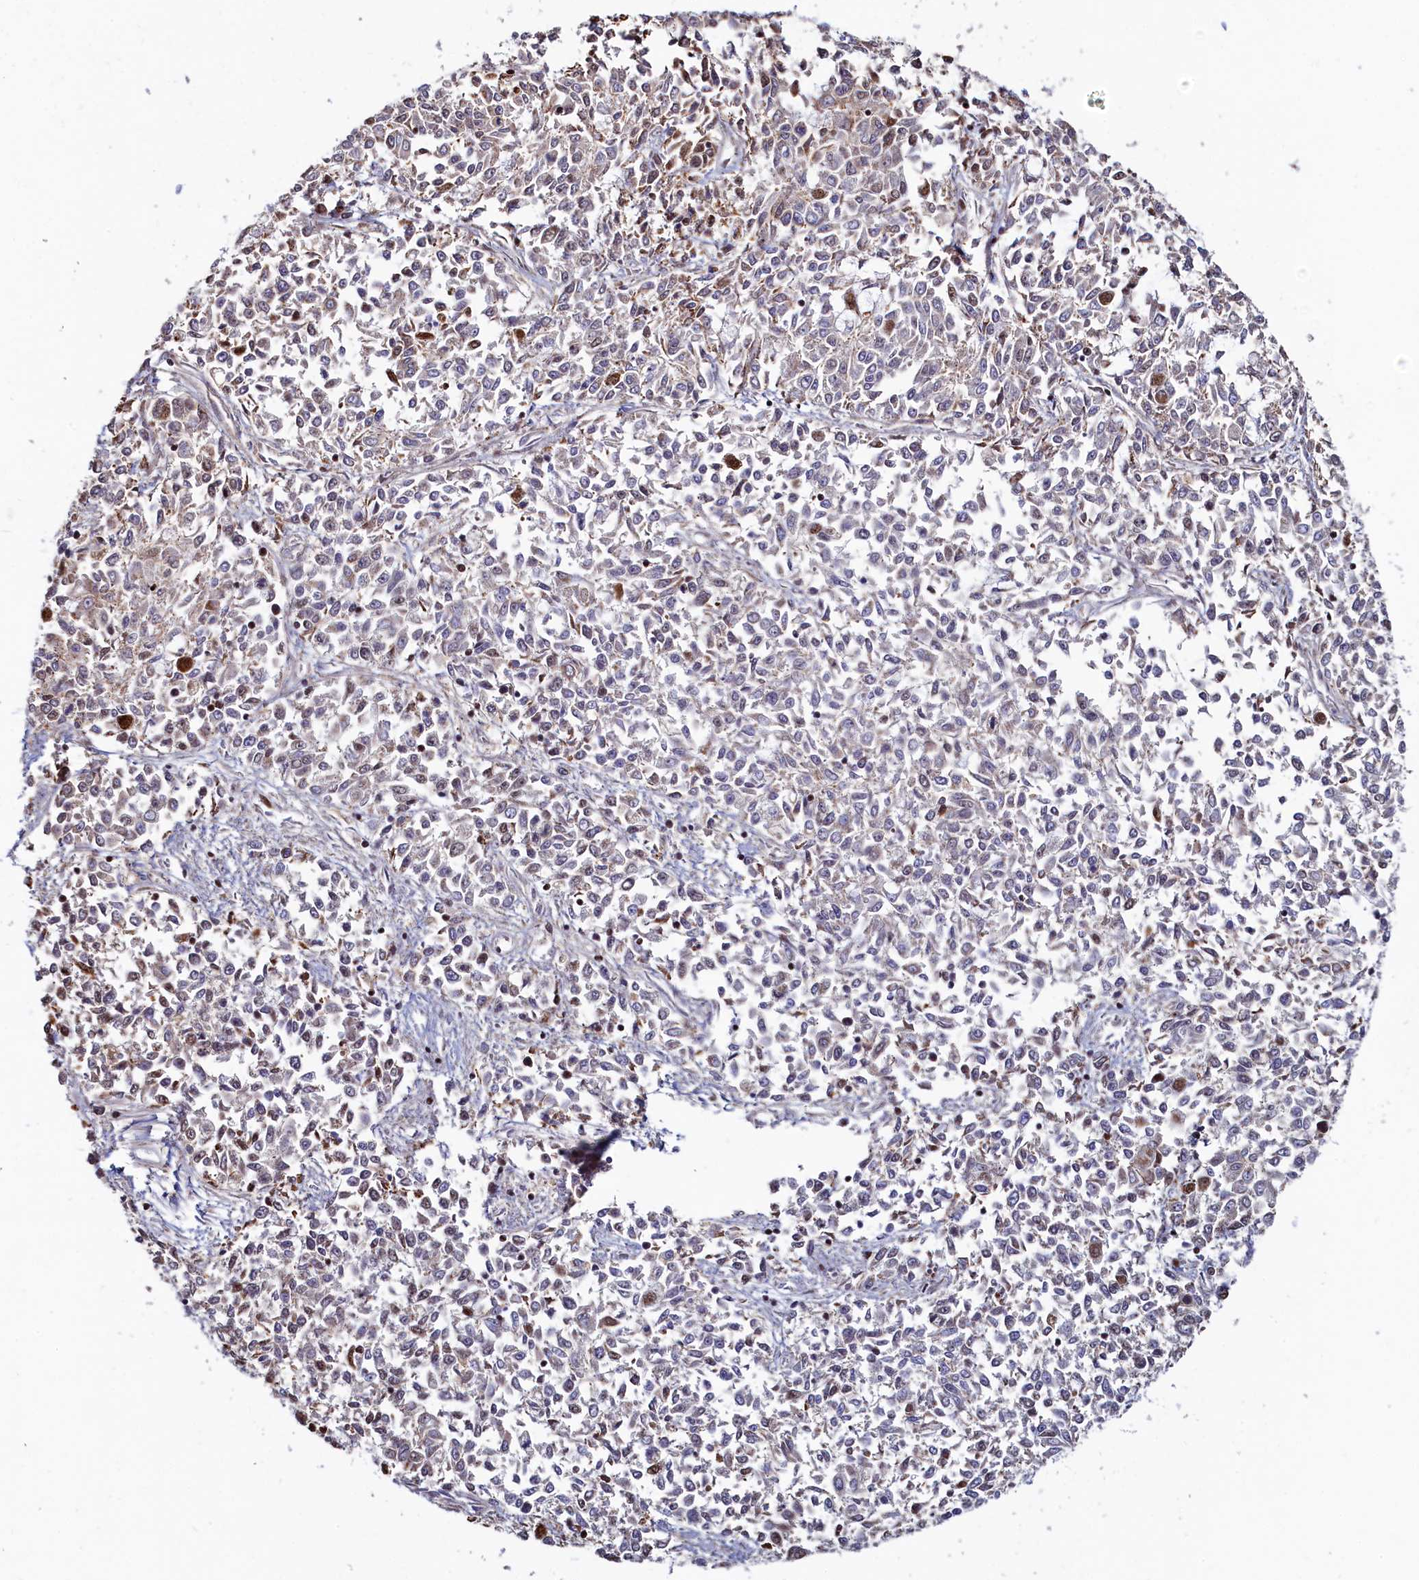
{"staining": {"intensity": "weak", "quantity": "<25%", "location": "cytoplasmic/membranous"}, "tissue": "endometrial cancer", "cell_type": "Tumor cells", "image_type": "cancer", "snomed": [{"axis": "morphology", "description": "Adenocarcinoma, NOS"}, {"axis": "topography", "description": "Endometrium"}], "caption": "Immunohistochemistry of human endometrial cancer reveals no staining in tumor cells.", "gene": "HDGFL3", "patient": {"sex": "female", "age": 50}}